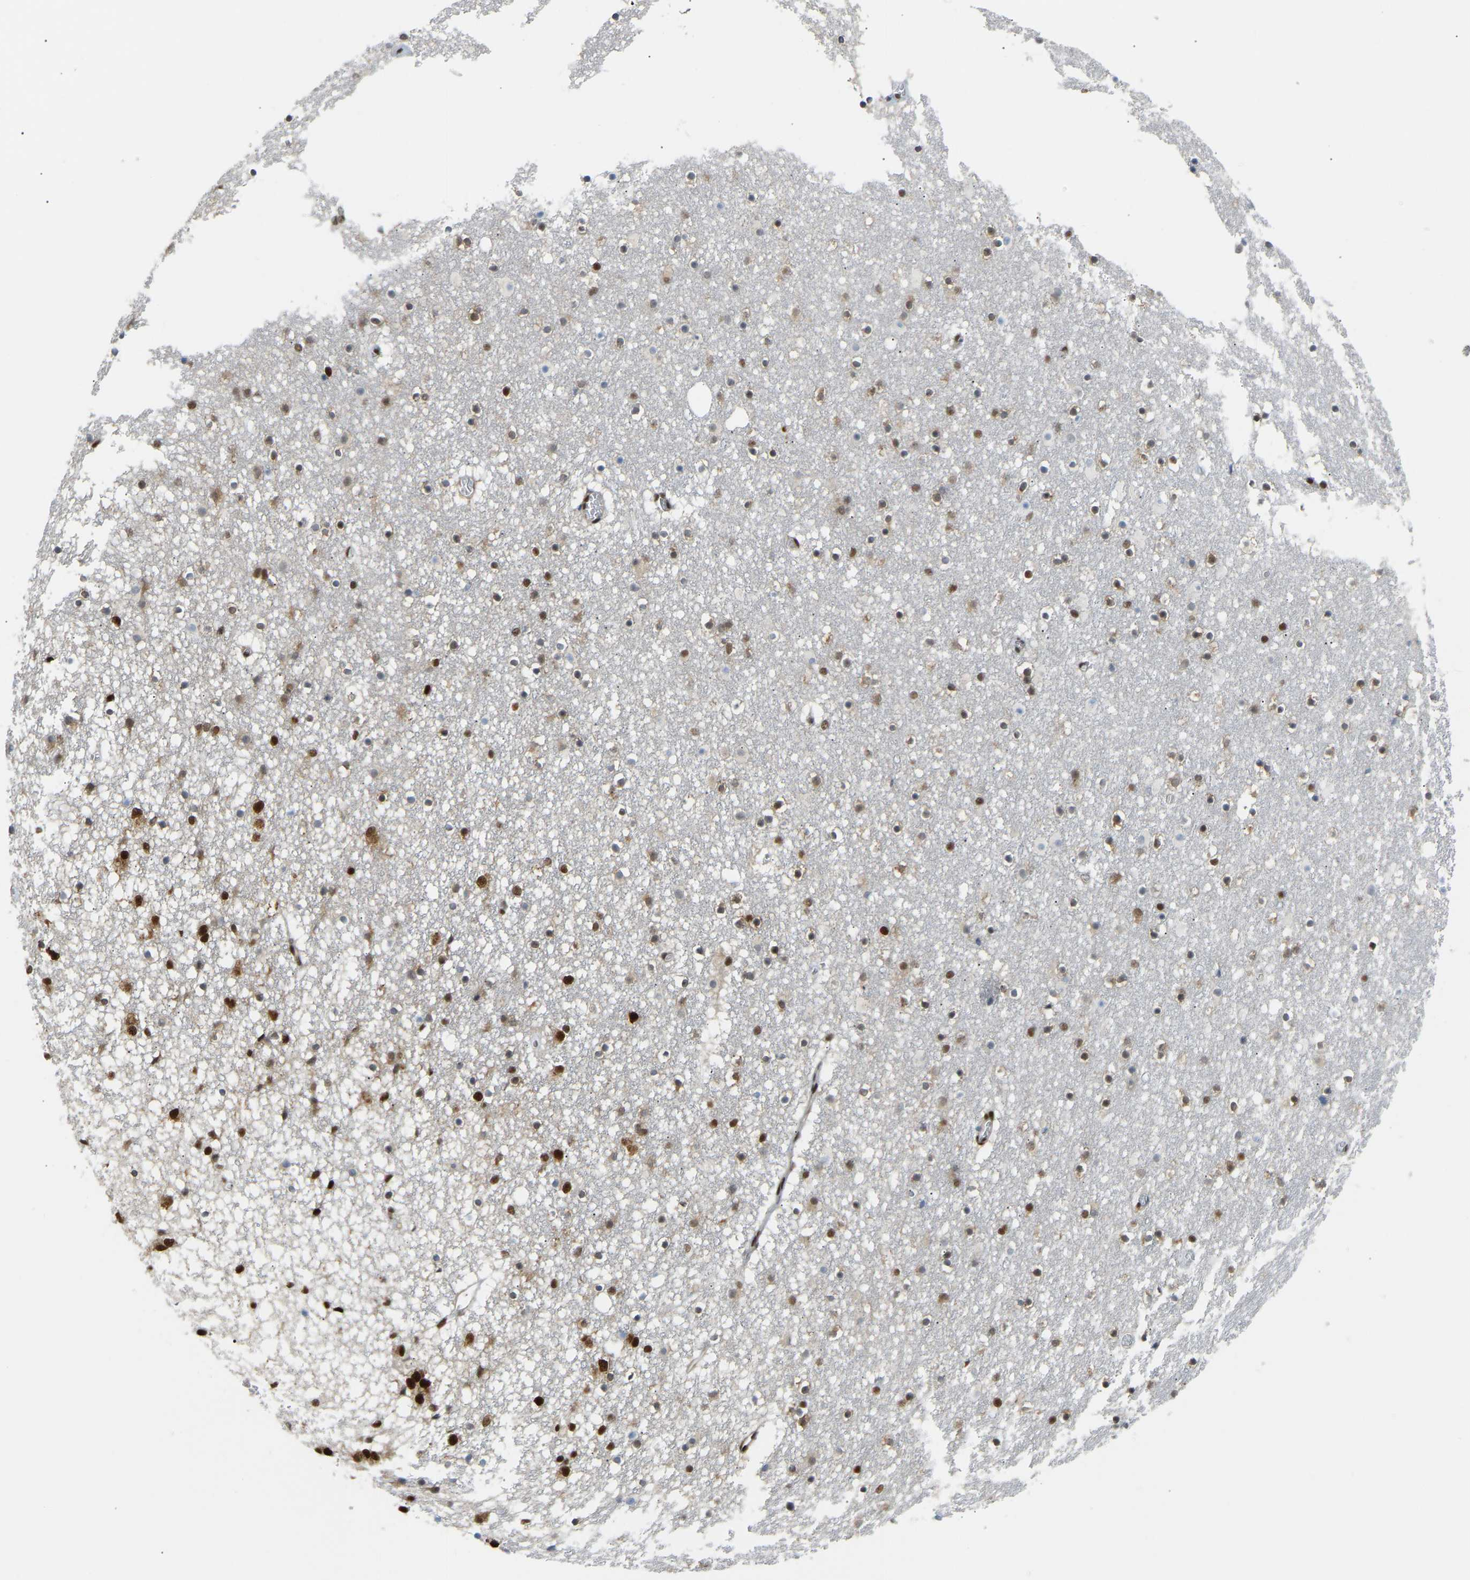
{"staining": {"intensity": "moderate", "quantity": ">75%", "location": "nuclear"}, "tissue": "caudate", "cell_type": "Glial cells", "image_type": "normal", "snomed": [{"axis": "morphology", "description": "Normal tissue, NOS"}, {"axis": "topography", "description": "Lateral ventricle wall"}], "caption": "Caudate stained with immunohistochemistry demonstrates moderate nuclear staining in approximately >75% of glial cells.", "gene": "SSBP2", "patient": {"sex": "male", "age": 45}}